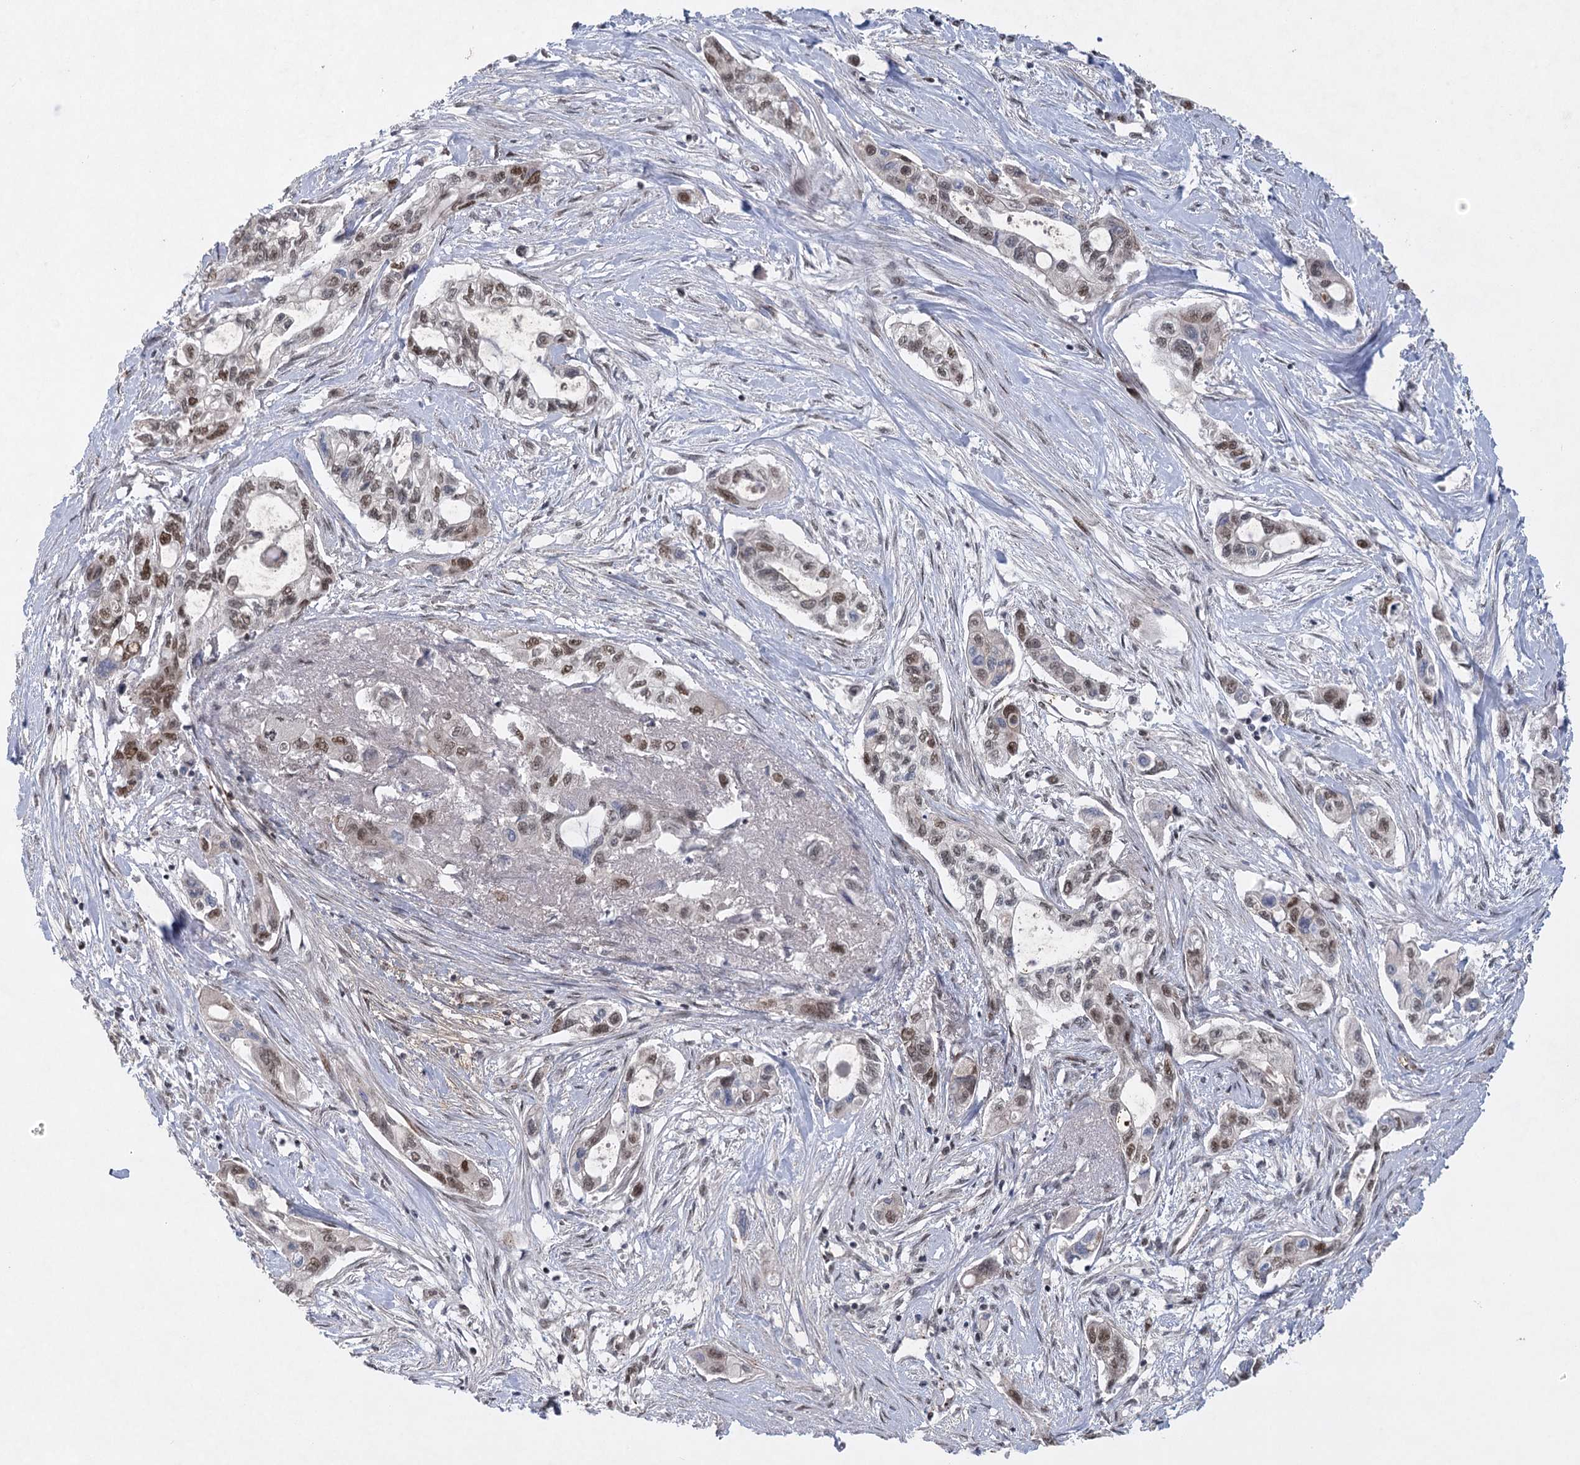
{"staining": {"intensity": "moderate", "quantity": "25%-75%", "location": "nuclear"}, "tissue": "pancreatic cancer", "cell_type": "Tumor cells", "image_type": "cancer", "snomed": [{"axis": "morphology", "description": "Adenocarcinoma, NOS"}, {"axis": "topography", "description": "Pancreas"}], "caption": "Protein analysis of pancreatic cancer tissue demonstrates moderate nuclear expression in approximately 25%-75% of tumor cells. The staining was performed using DAB (3,3'-diaminobenzidine), with brown indicating positive protein expression. Nuclei are stained blue with hematoxylin.", "gene": "AMTN", "patient": {"sex": "male", "age": 75}}